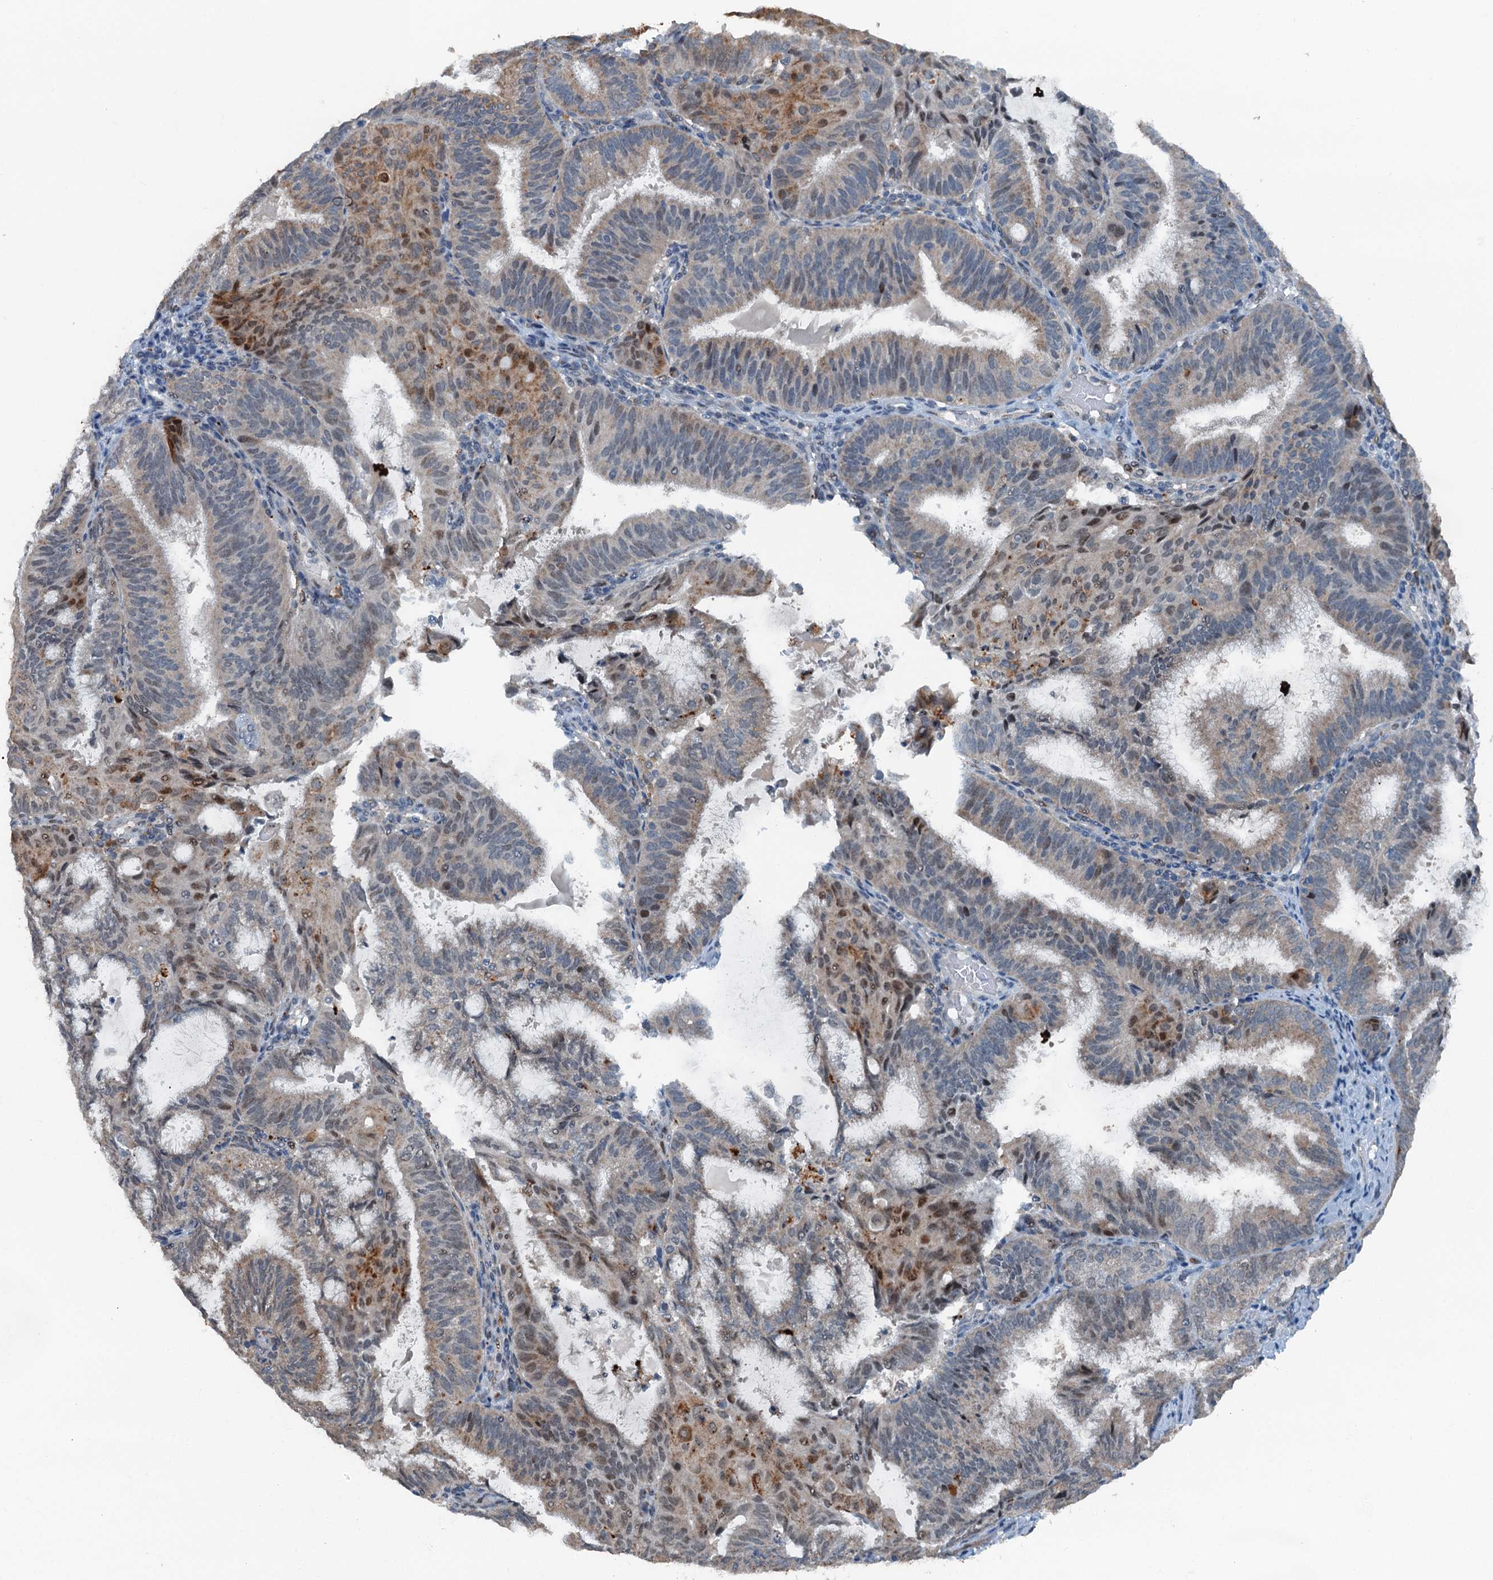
{"staining": {"intensity": "moderate", "quantity": "<25%", "location": "cytoplasmic/membranous,nuclear"}, "tissue": "endometrial cancer", "cell_type": "Tumor cells", "image_type": "cancer", "snomed": [{"axis": "morphology", "description": "Adenocarcinoma, NOS"}, {"axis": "topography", "description": "Endometrium"}], "caption": "High-power microscopy captured an immunohistochemistry micrograph of endometrial adenocarcinoma, revealing moderate cytoplasmic/membranous and nuclear staining in about <25% of tumor cells.", "gene": "BMERB1", "patient": {"sex": "female", "age": 49}}